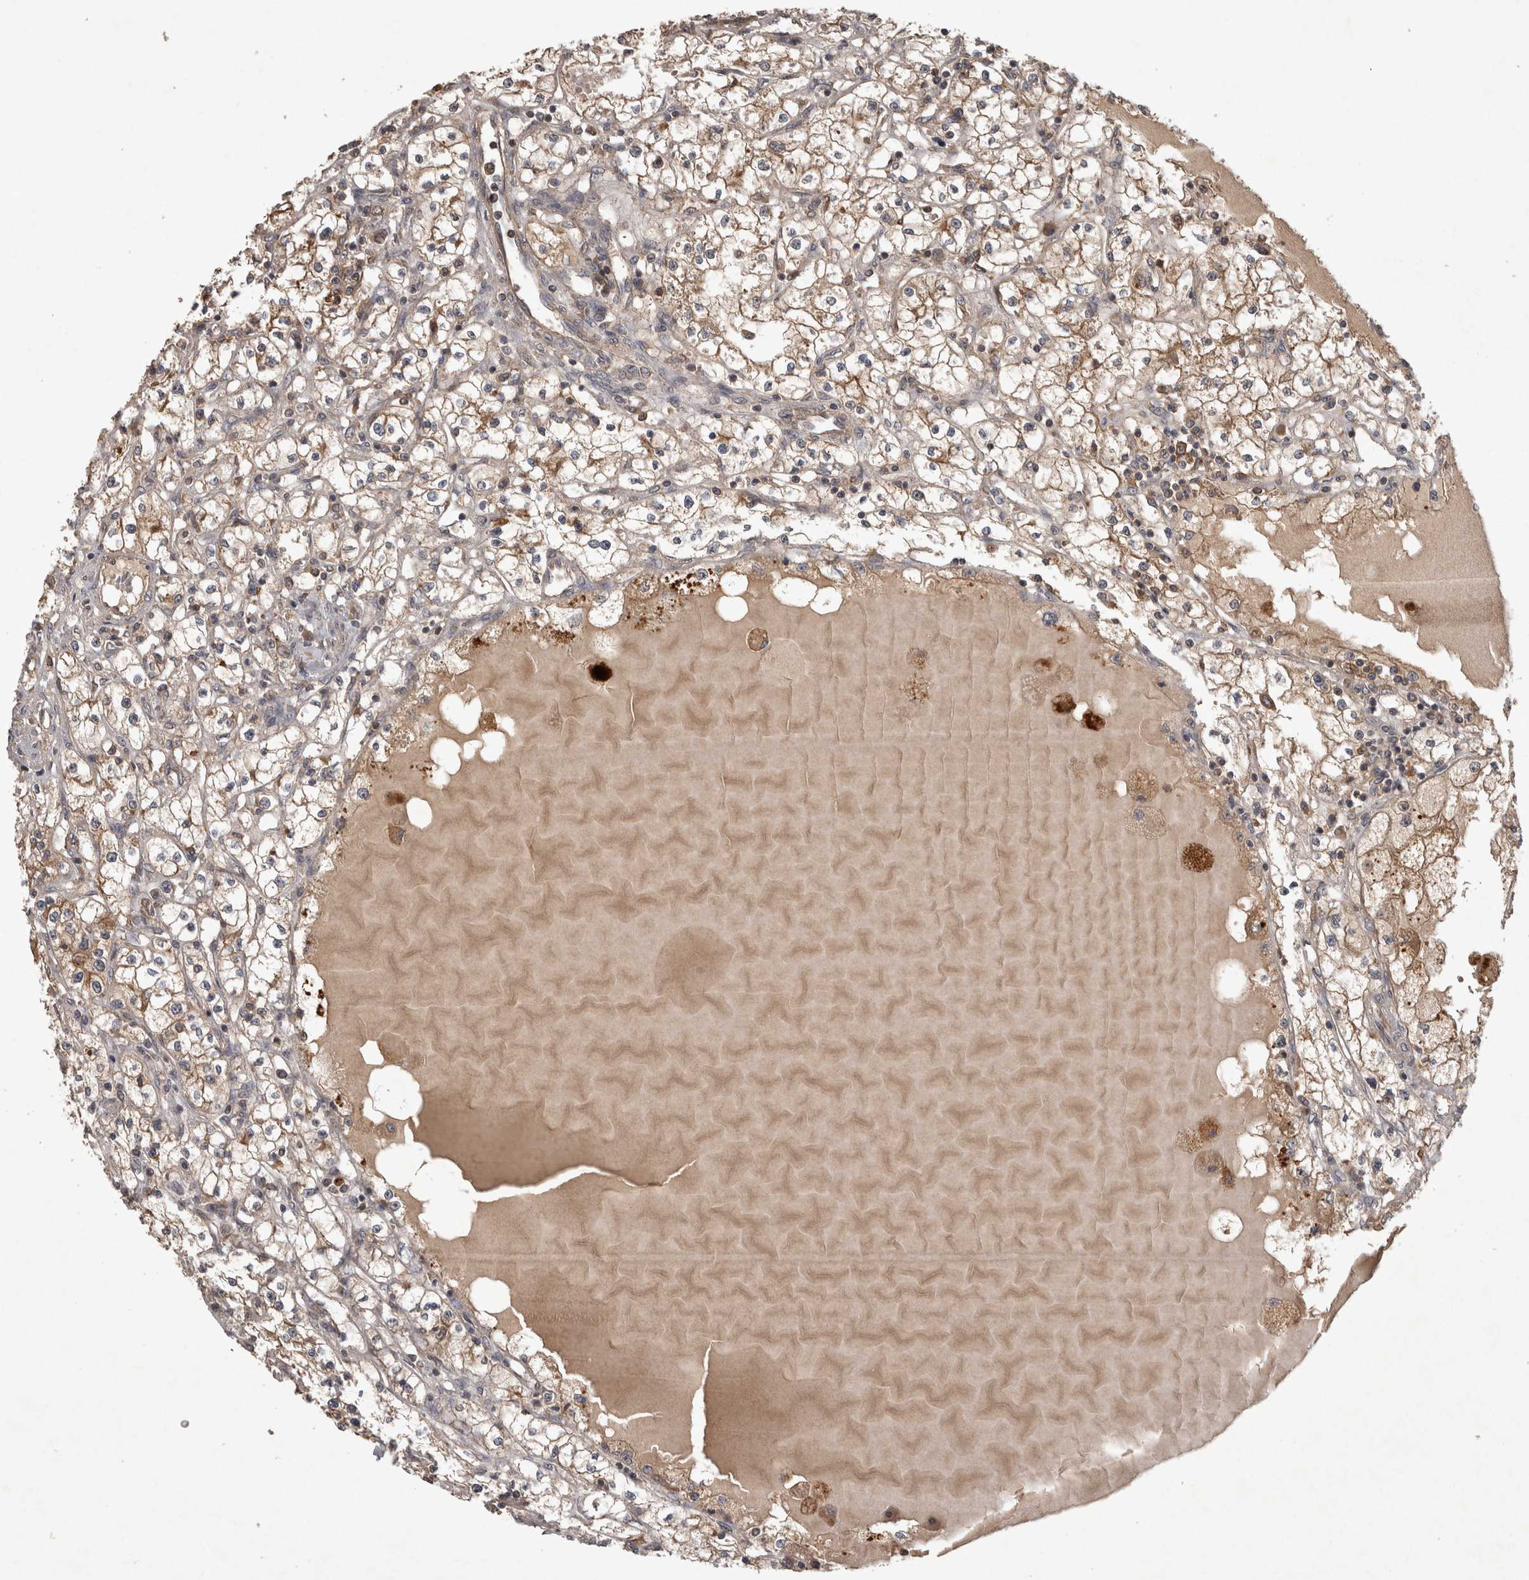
{"staining": {"intensity": "moderate", "quantity": ">75%", "location": "cytoplasmic/membranous"}, "tissue": "renal cancer", "cell_type": "Tumor cells", "image_type": "cancer", "snomed": [{"axis": "morphology", "description": "Adenocarcinoma, NOS"}, {"axis": "topography", "description": "Kidney"}], "caption": "Renal adenocarcinoma stained with a brown dye reveals moderate cytoplasmic/membranous positive staining in about >75% of tumor cells.", "gene": "TRMT61B", "patient": {"sex": "male", "age": 56}}